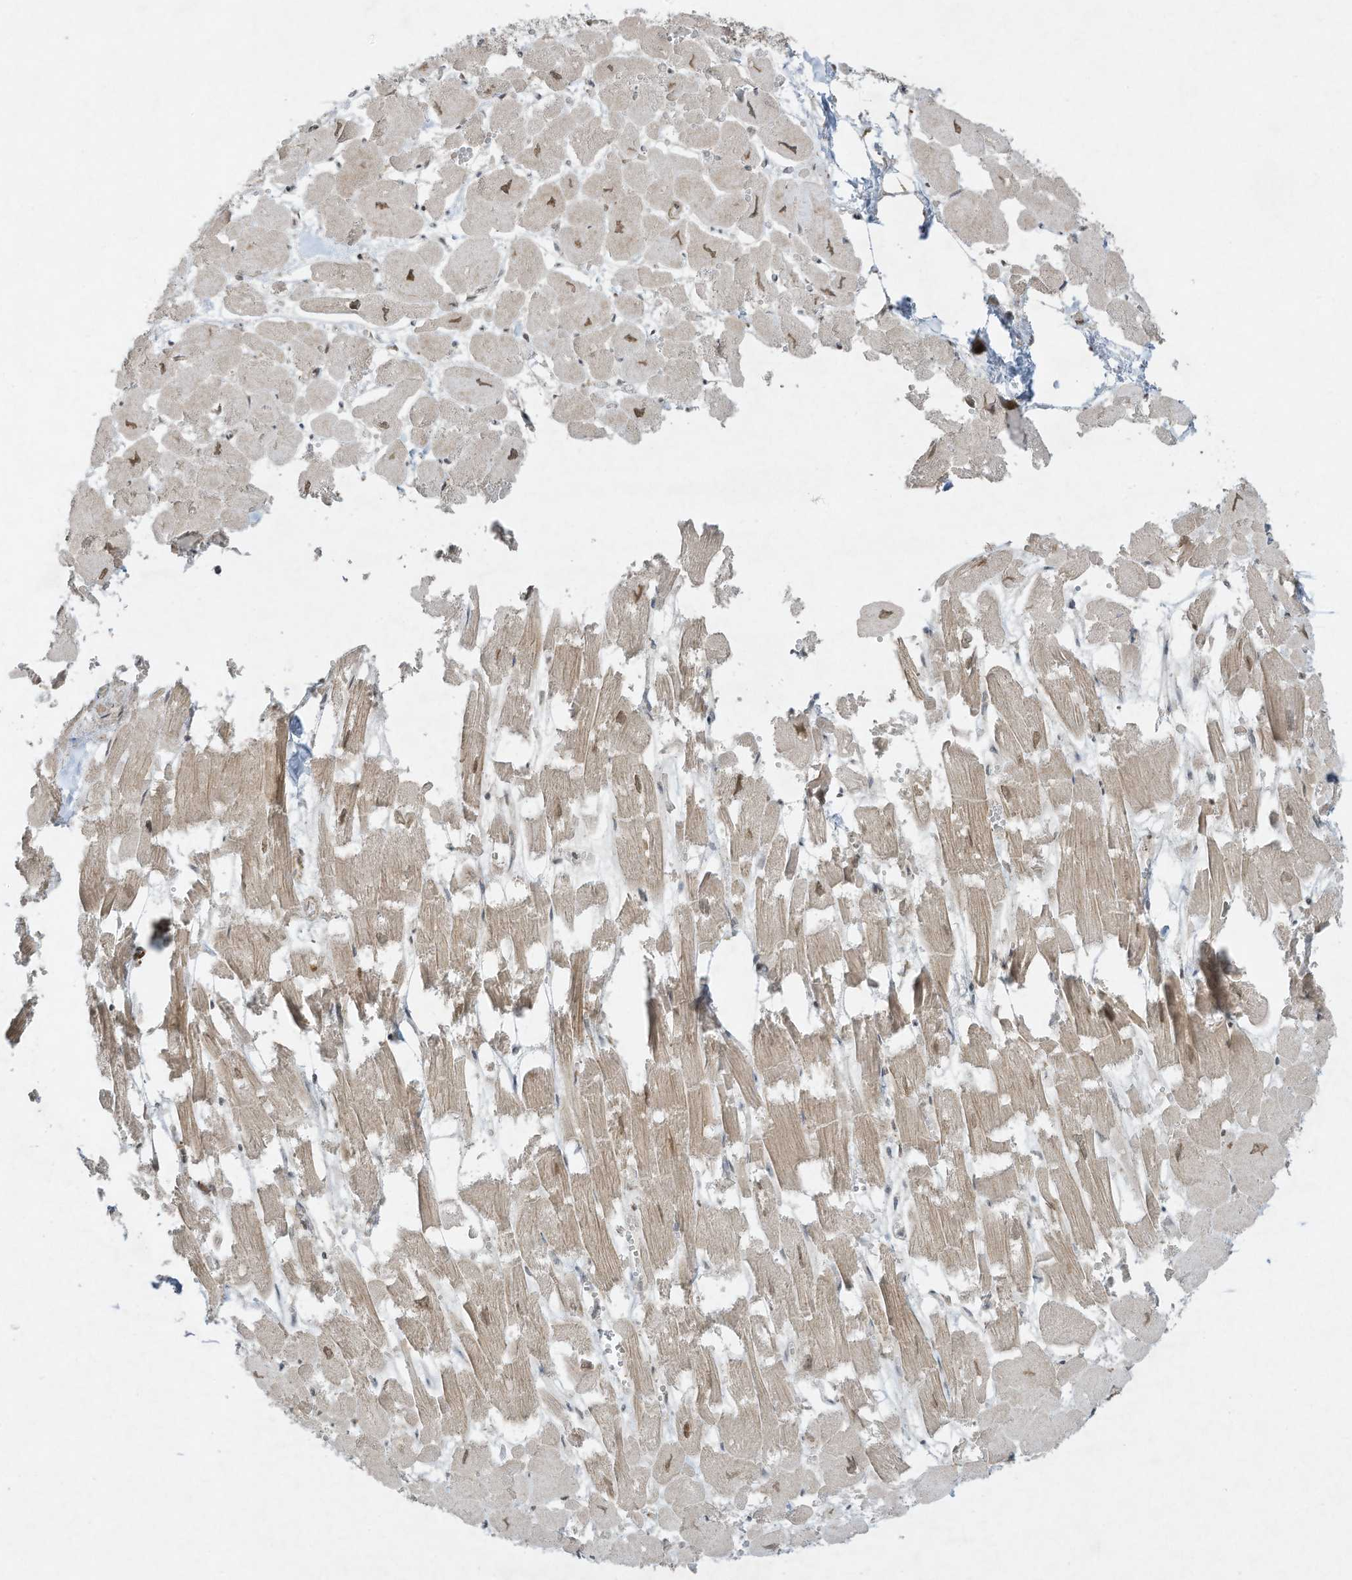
{"staining": {"intensity": "moderate", "quantity": "<25%", "location": "nuclear"}, "tissue": "heart muscle", "cell_type": "Cardiomyocytes", "image_type": "normal", "snomed": [{"axis": "morphology", "description": "Normal tissue, NOS"}, {"axis": "topography", "description": "Heart"}], "caption": "Heart muscle stained with a brown dye reveals moderate nuclear positive staining in about <25% of cardiomyocytes.", "gene": "ZNF263", "patient": {"sex": "male", "age": 54}}